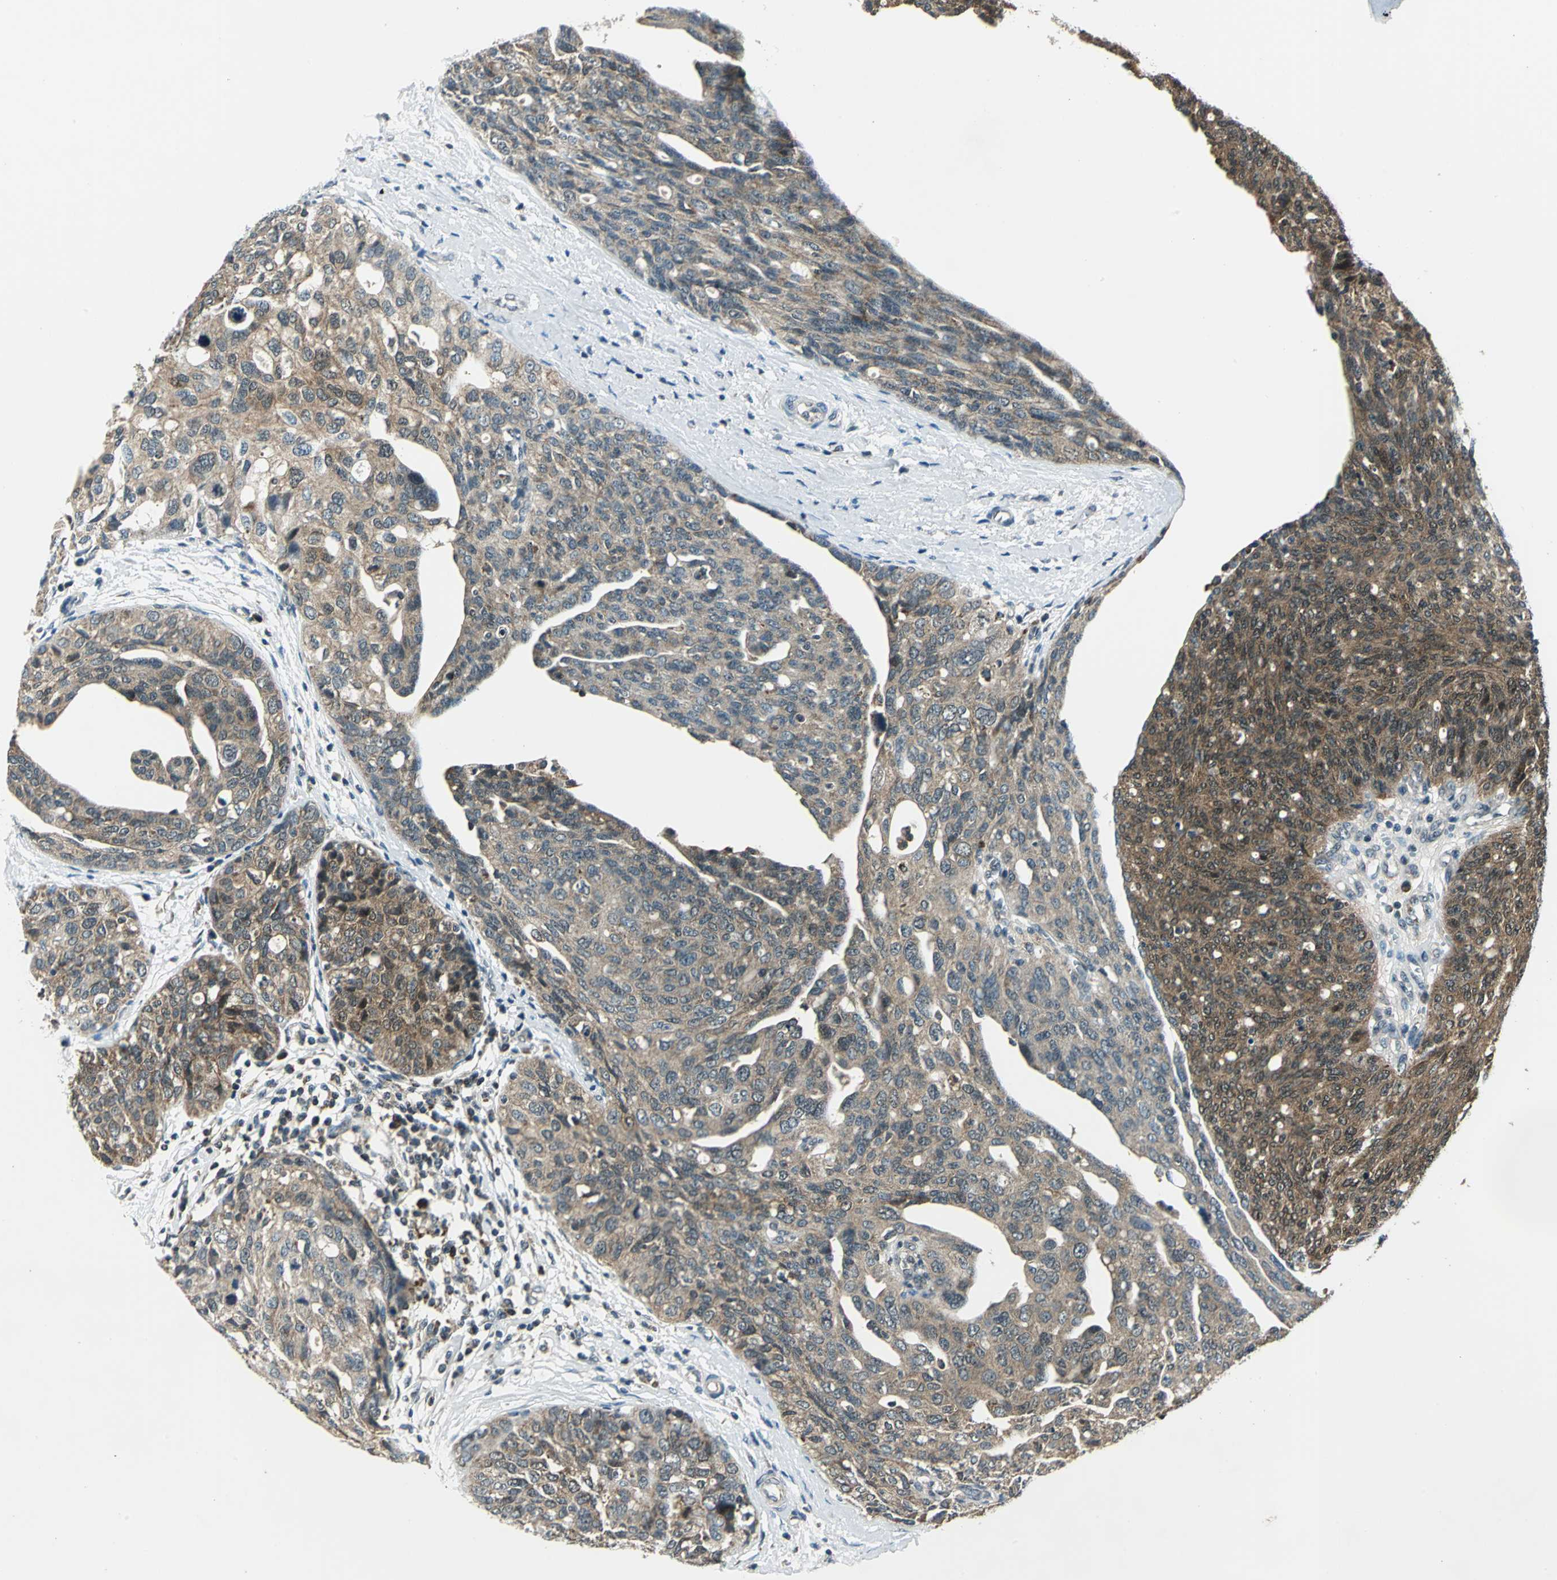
{"staining": {"intensity": "moderate", "quantity": ">75%", "location": "cytoplasmic/membranous"}, "tissue": "ovarian cancer", "cell_type": "Tumor cells", "image_type": "cancer", "snomed": [{"axis": "morphology", "description": "Carcinoma, endometroid"}, {"axis": "topography", "description": "Ovary"}], "caption": "Human ovarian cancer stained with a protein marker shows moderate staining in tumor cells.", "gene": "NUDT2", "patient": {"sex": "female", "age": 60}}